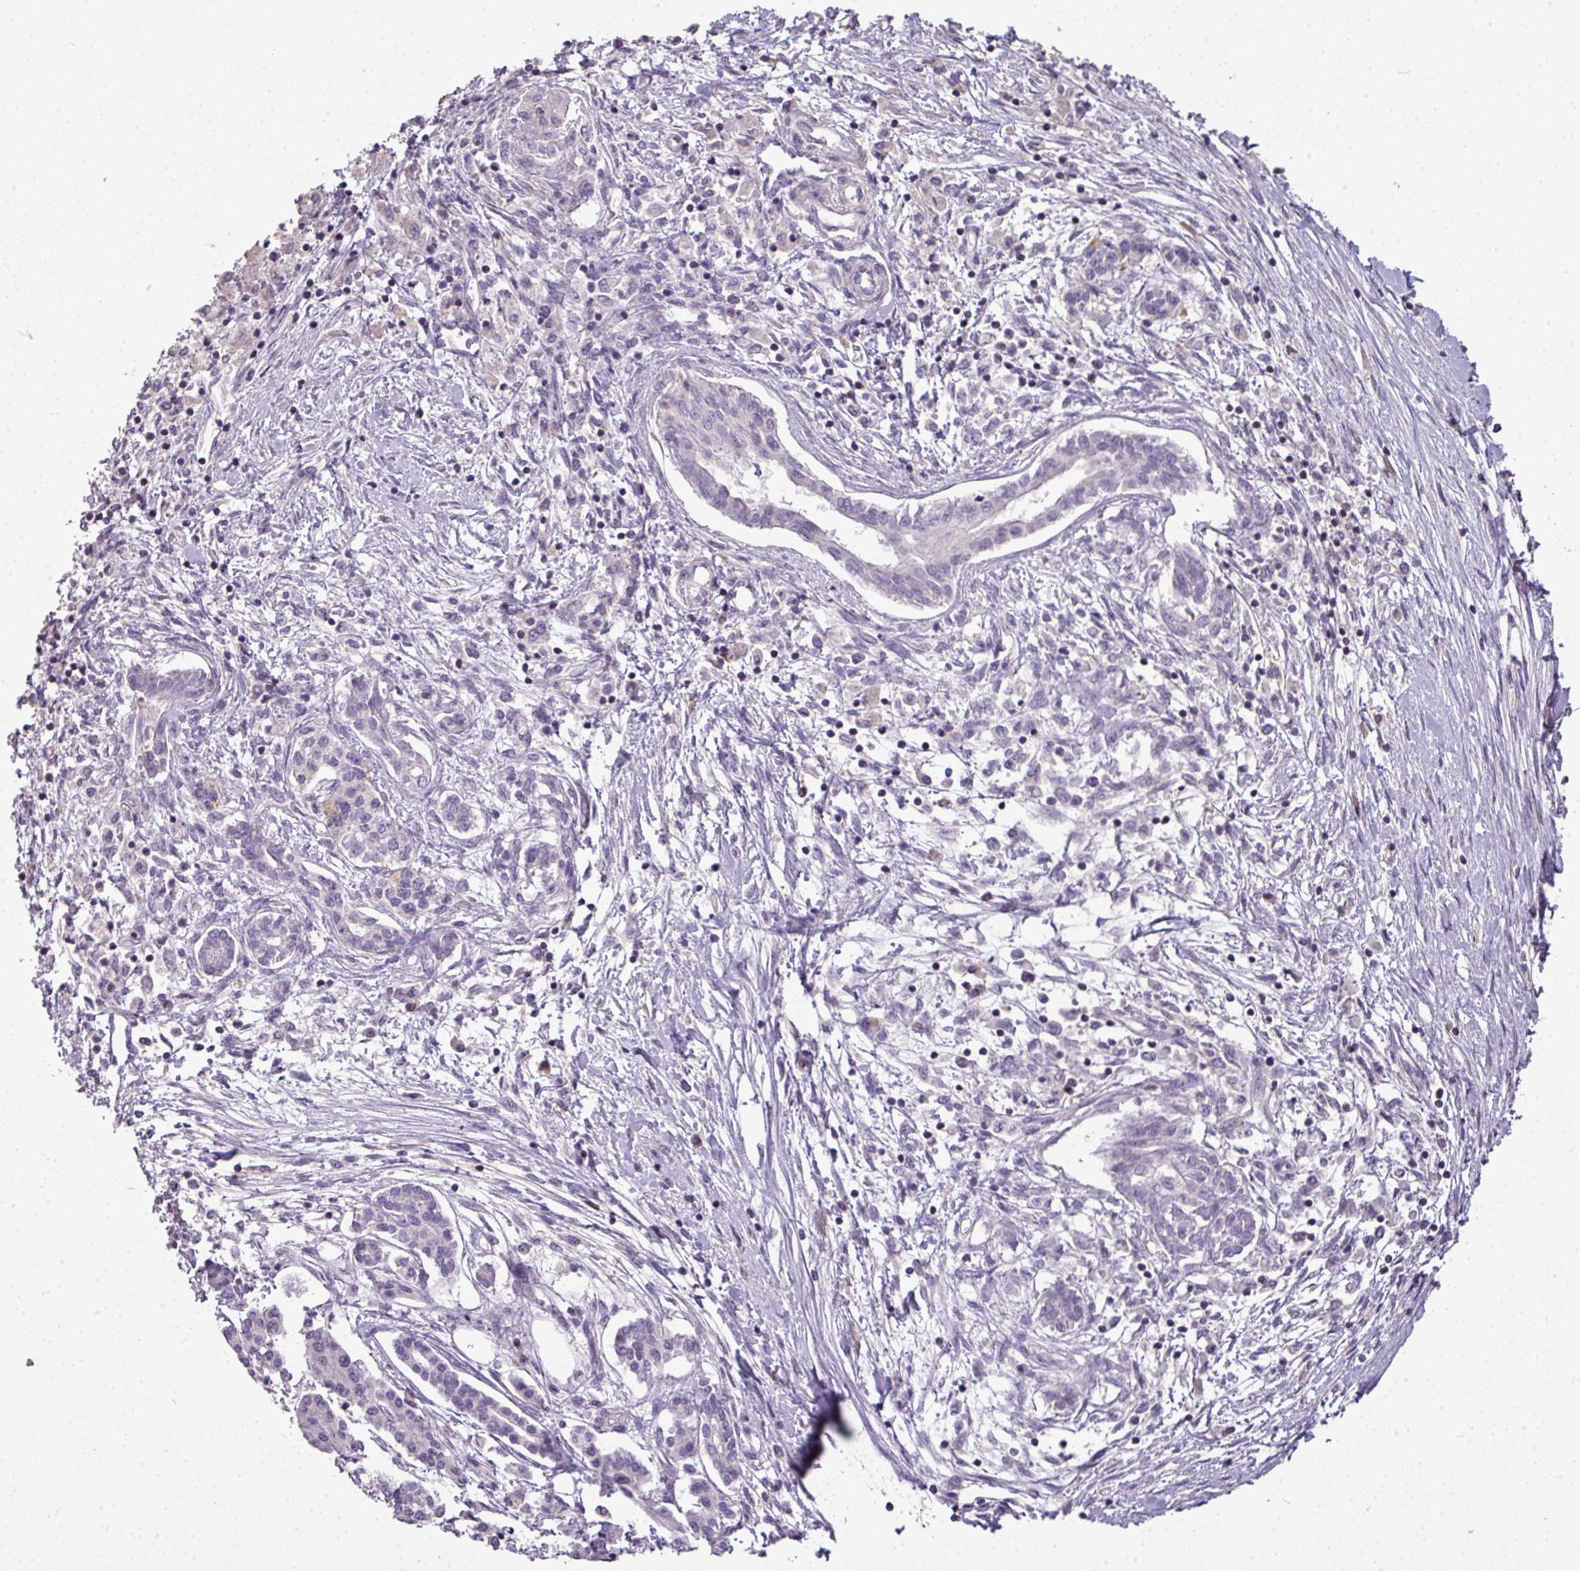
{"staining": {"intensity": "negative", "quantity": "none", "location": "none"}, "tissue": "pancreatic cancer", "cell_type": "Tumor cells", "image_type": "cancer", "snomed": [{"axis": "morphology", "description": "Adenocarcinoma, NOS"}, {"axis": "topography", "description": "Pancreas"}], "caption": "DAB (3,3'-diaminobenzidine) immunohistochemical staining of human adenocarcinoma (pancreatic) exhibits no significant staining in tumor cells.", "gene": "LY9", "patient": {"sex": "female", "age": 50}}